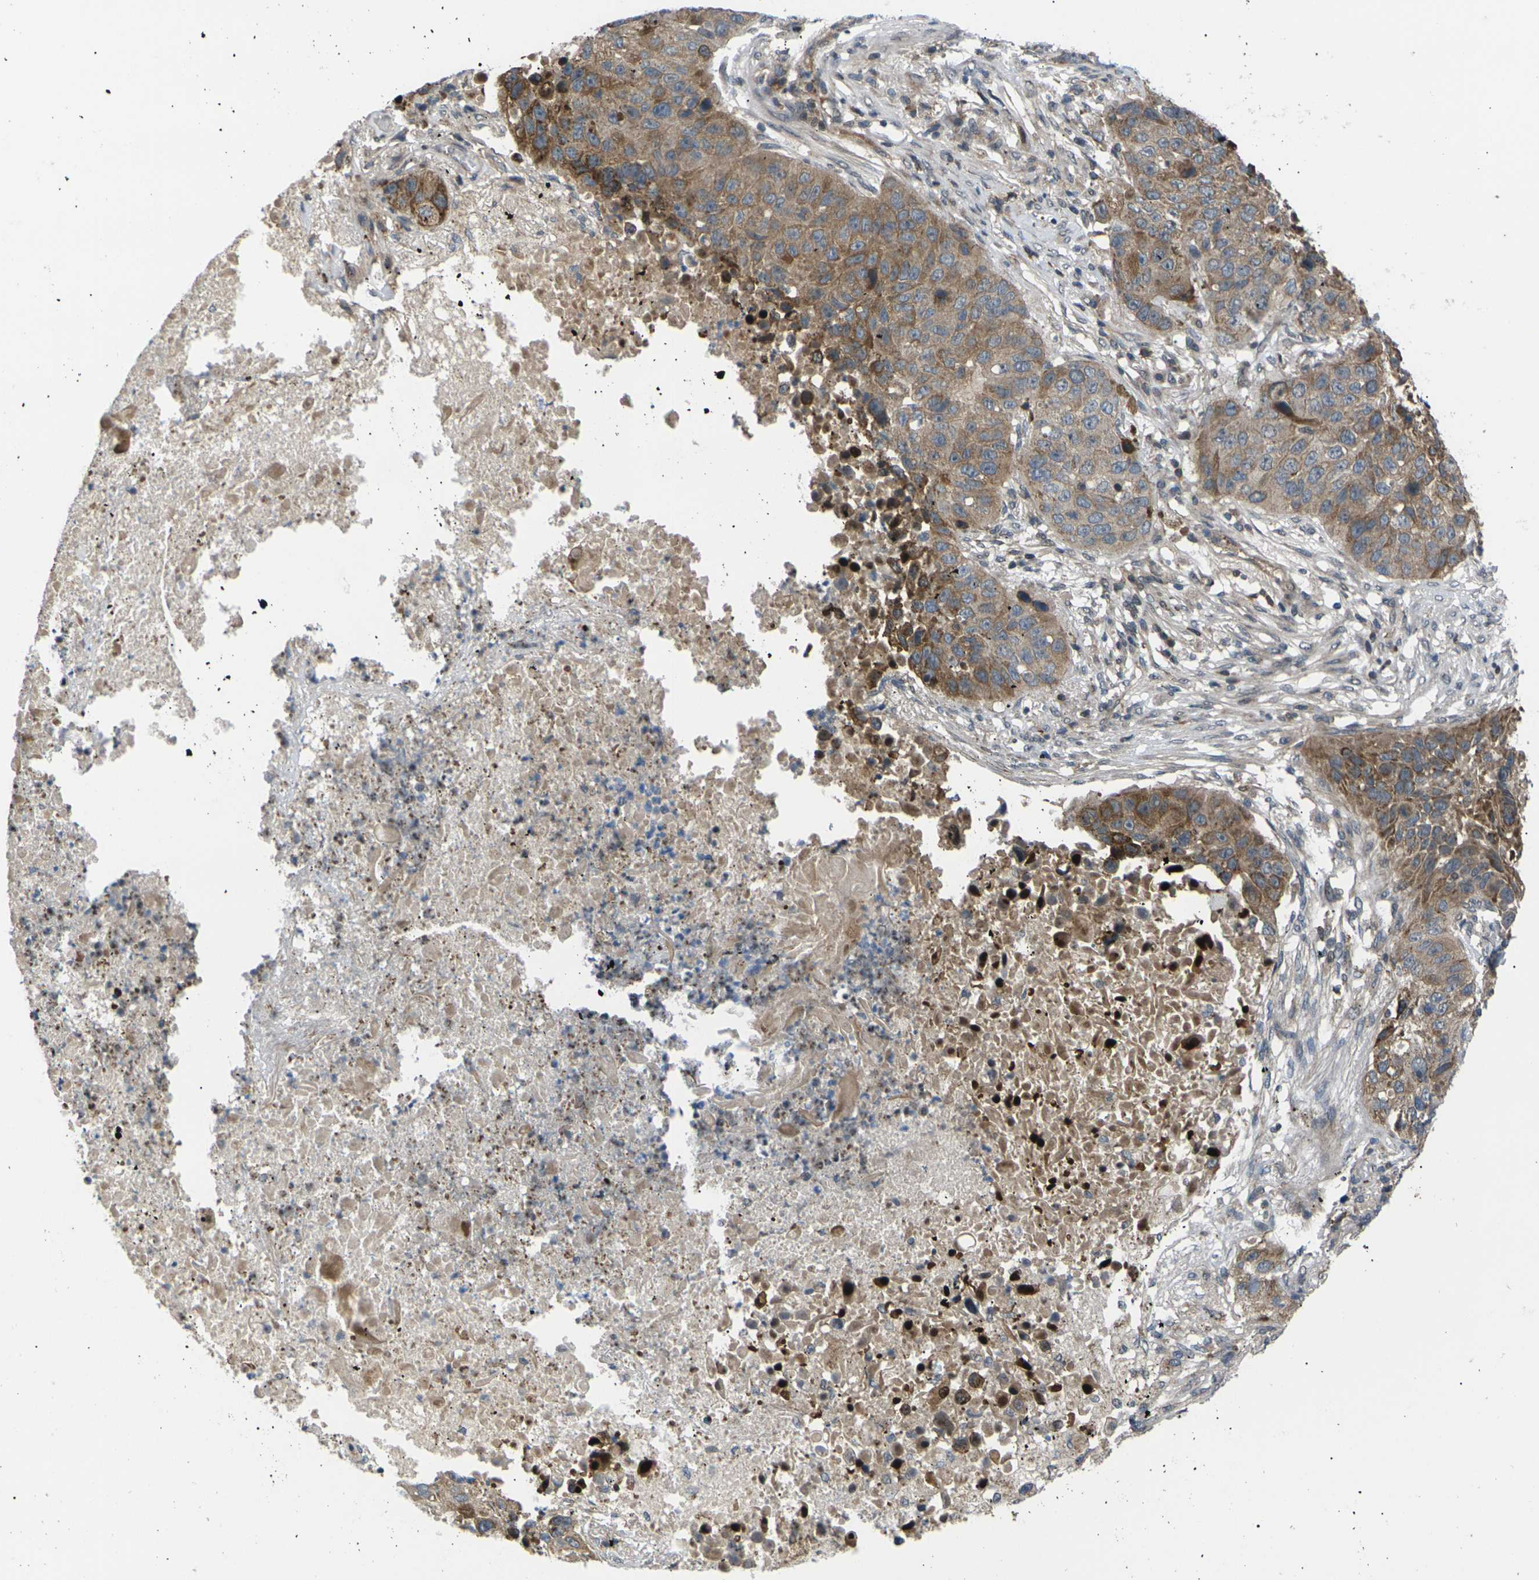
{"staining": {"intensity": "moderate", "quantity": ">75%", "location": "cytoplasmic/membranous"}, "tissue": "lung cancer", "cell_type": "Tumor cells", "image_type": "cancer", "snomed": [{"axis": "morphology", "description": "Squamous cell carcinoma, NOS"}, {"axis": "topography", "description": "Lung"}], "caption": "A photomicrograph of human lung cancer stained for a protein shows moderate cytoplasmic/membranous brown staining in tumor cells. (Stains: DAB in brown, nuclei in blue, Microscopy: brightfield microscopy at high magnification).", "gene": "RPS6KA3", "patient": {"sex": "male", "age": 57}}